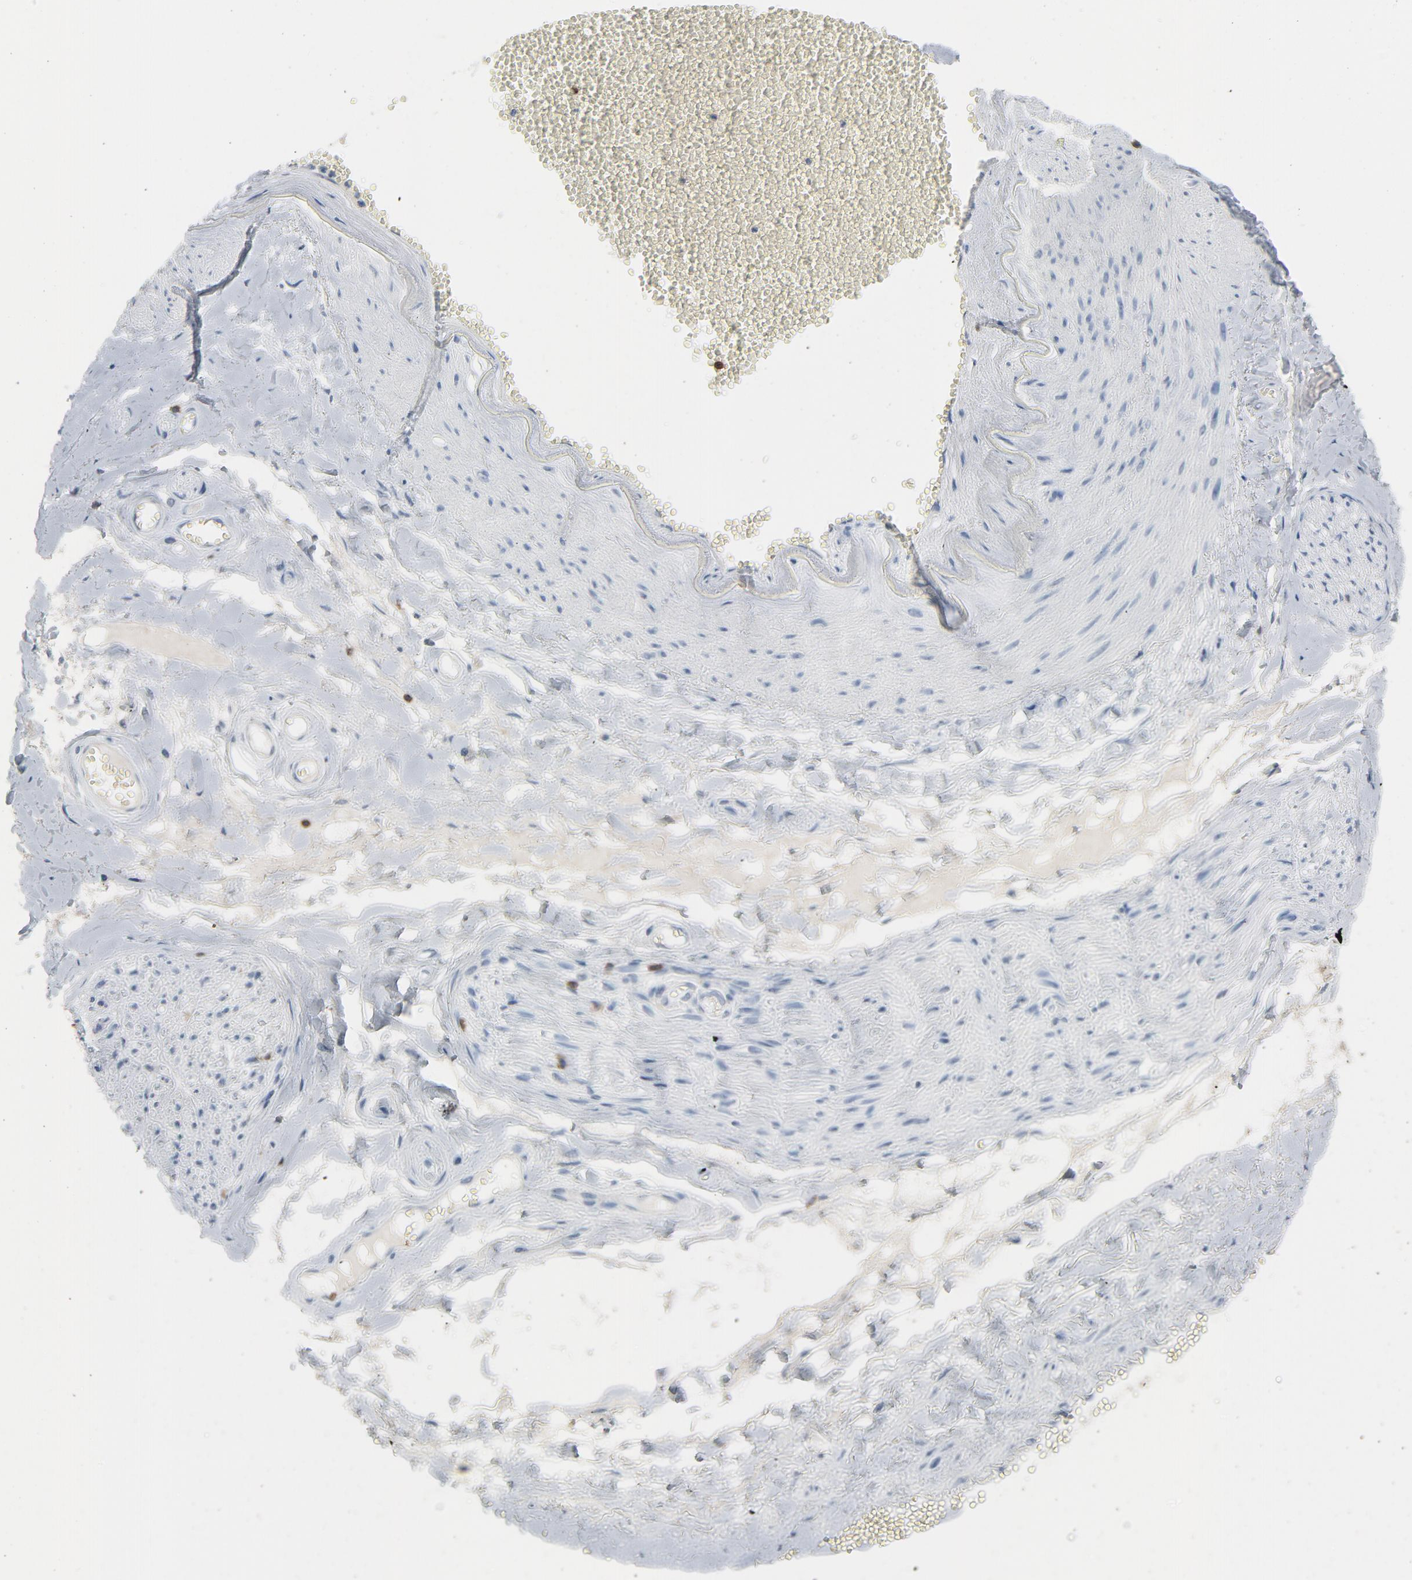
{"staining": {"intensity": "negative", "quantity": "none", "location": "none"}, "tissue": "soft tissue", "cell_type": "Fibroblasts", "image_type": "normal", "snomed": [{"axis": "morphology", "description": "Normal tissue, NOS"}, {"axis": "morphology", "description": "Inflammation, NOS"}, {"axis": "topography", "description": "Salivary gland"}, {"axis": "topography", "description": "Peripheral nerve tissue"}], "caption": "The image displays no staining of fibroblasts in unremarkable soft tissue. Nuclei are stained in blue.", "gene": "LCK", "patient": {"sex": "female", "age": 75}}